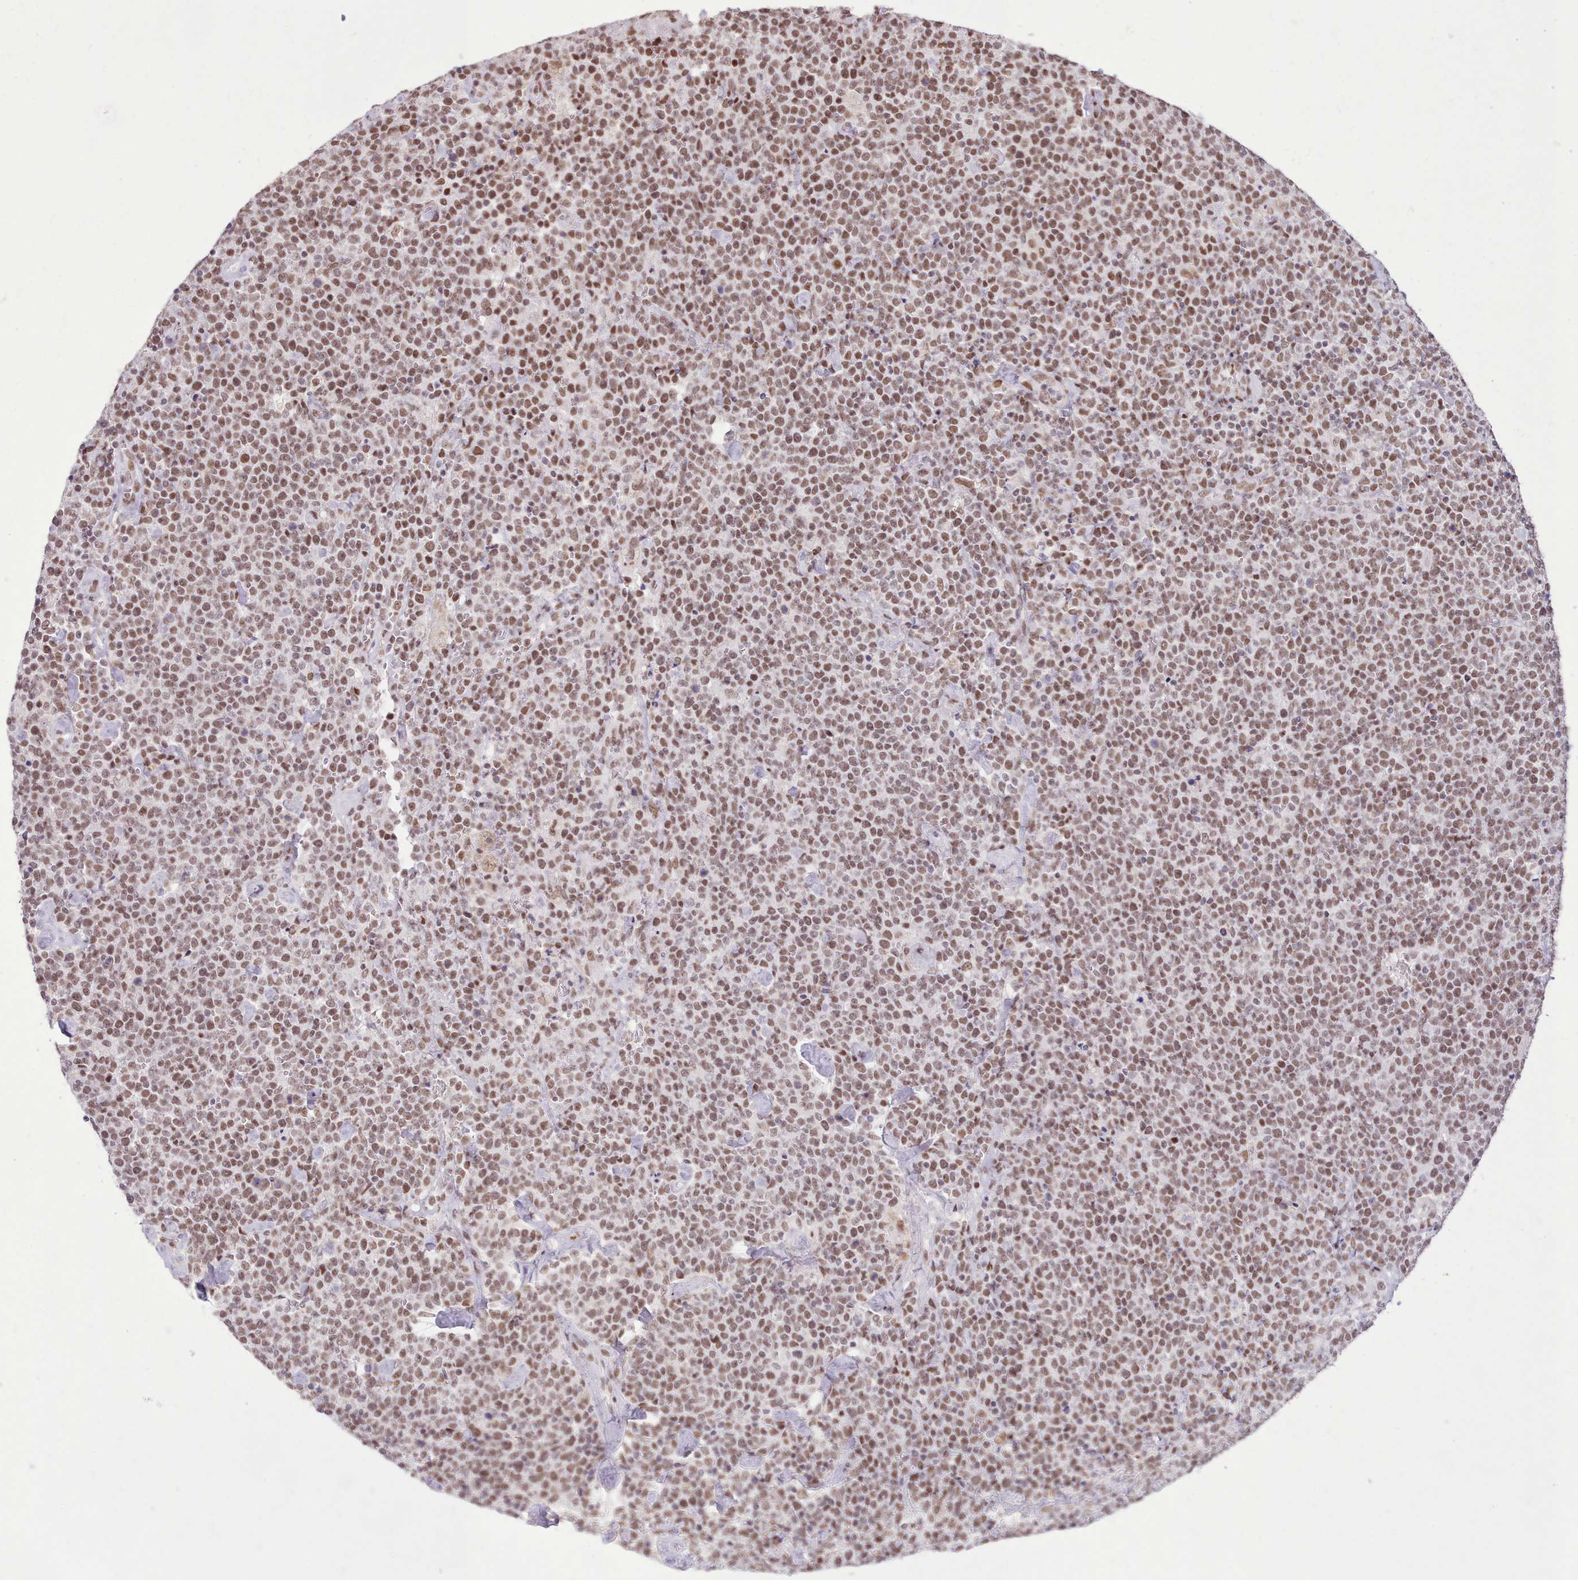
{"staining": {"intensity": "moderate", "quantity": ">75%", "location": "nuclear"}, "tissue": "lymphoma", "cell_type": "Tumor cells", "image_type": "cancer", "snomed": [{"axis": "morphology", "description": "Malignant lymphoma, non-Hodgkin's type, High grade"}, {"axis": "topography", "description": "Lymph node"}], "caption": "High-grade malignant lymphoma, non-Hodgkin's type stained with DAB IHC displays medium levels of moderate nuclear positivity in approximately >75% of tumor cells.", "gene": "TAF15", "patient": {"sex": "male", "age": 61}}